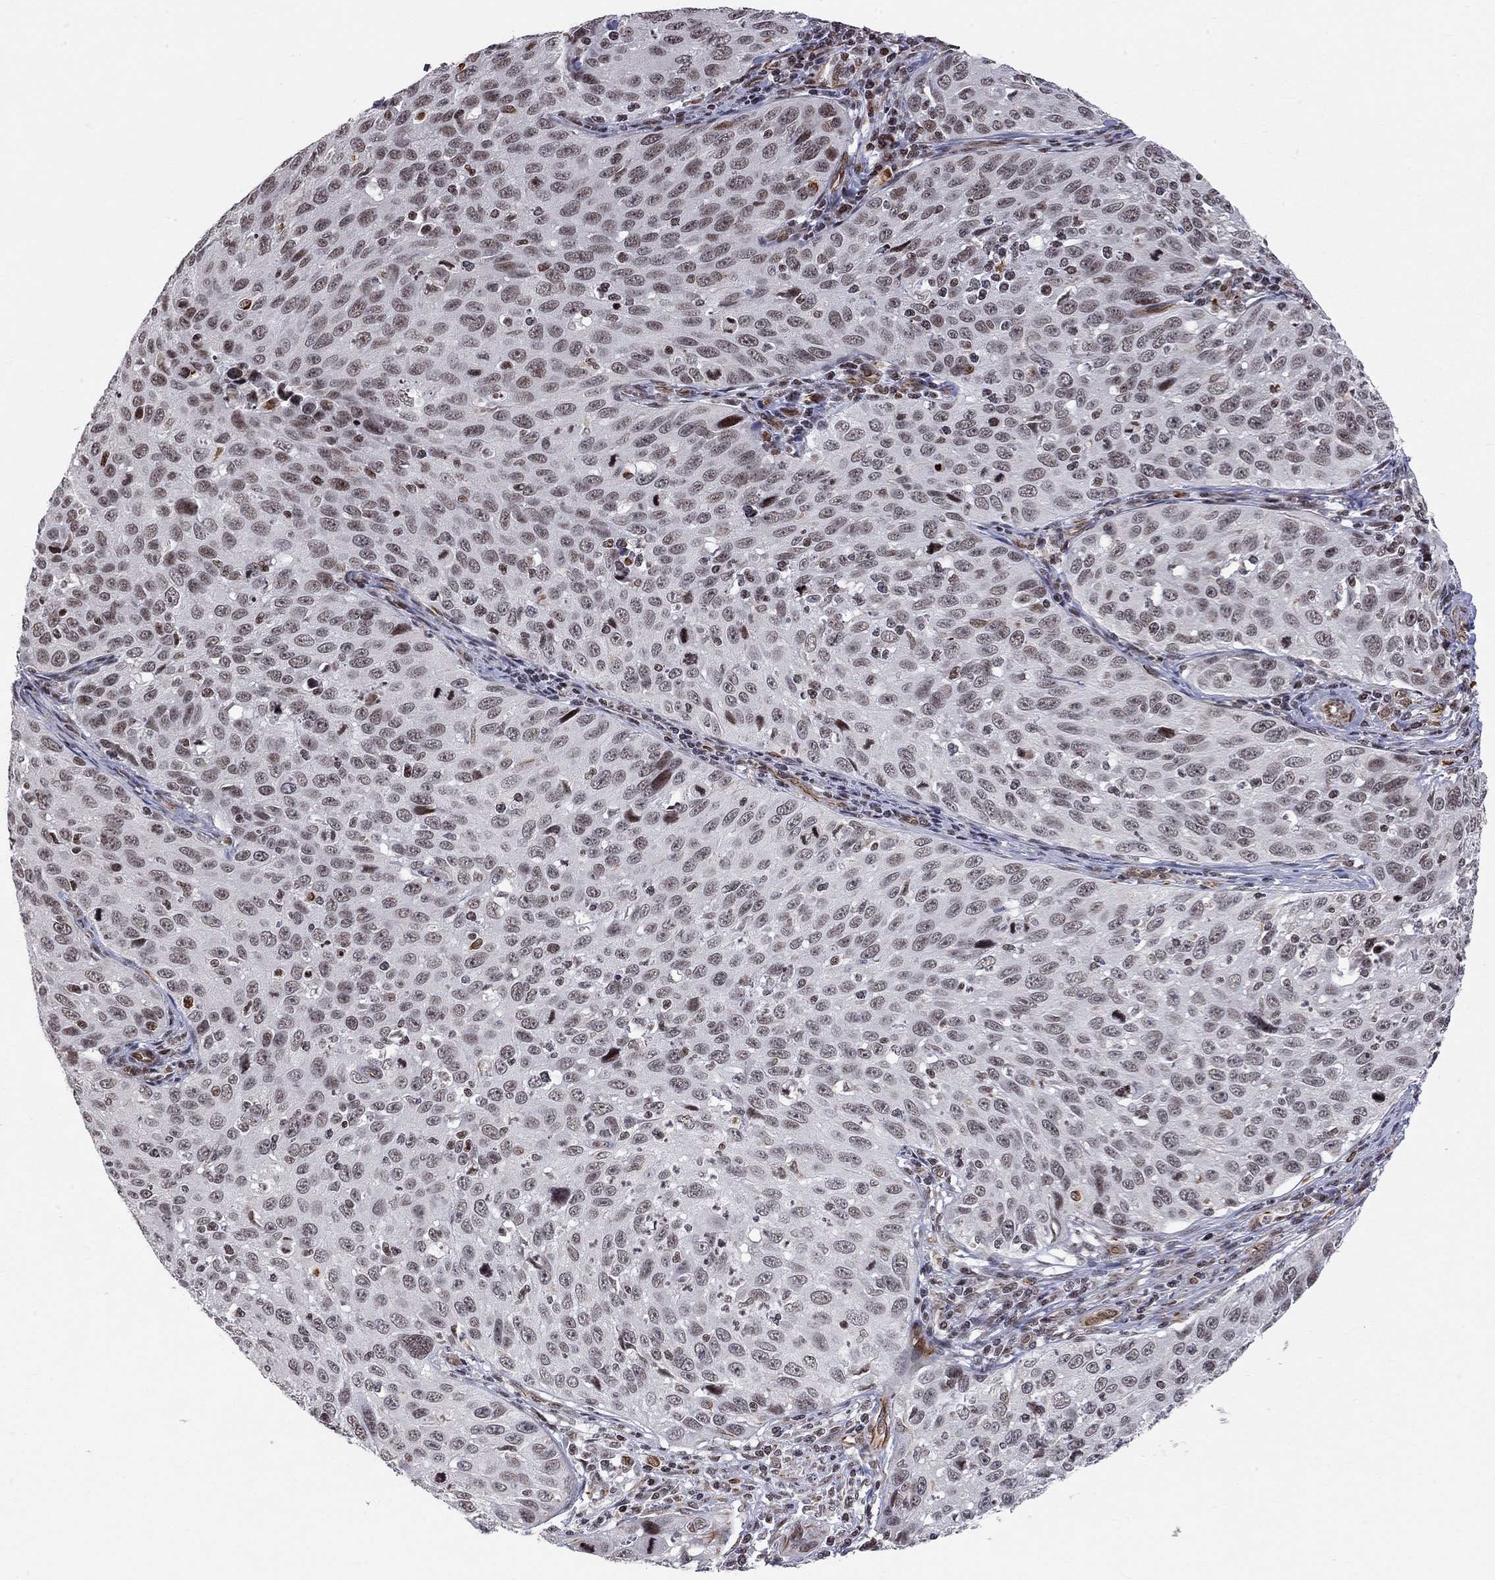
{"staining": {"intensity": "weak", "quantity": "<25%", "location": "nuclear"}, "tissue": "cervical cancer", "cell_type": "Tumor cells", "image_type": "cancer", "snomed": [{"axis": "morphology", "description": "Squamous cell carcinoma, NOS"}, {"axis": "topography", "description": "Cervix"}], "caption": "Immunohistochemical staining of cervical squamous cell carcinoma demonstrates no significant expression in tumor cells. (IHC, brightfield microscopy, high magnification).", "gene": "MTNR1B", "patient": {"sex": "female", "age": 26}}